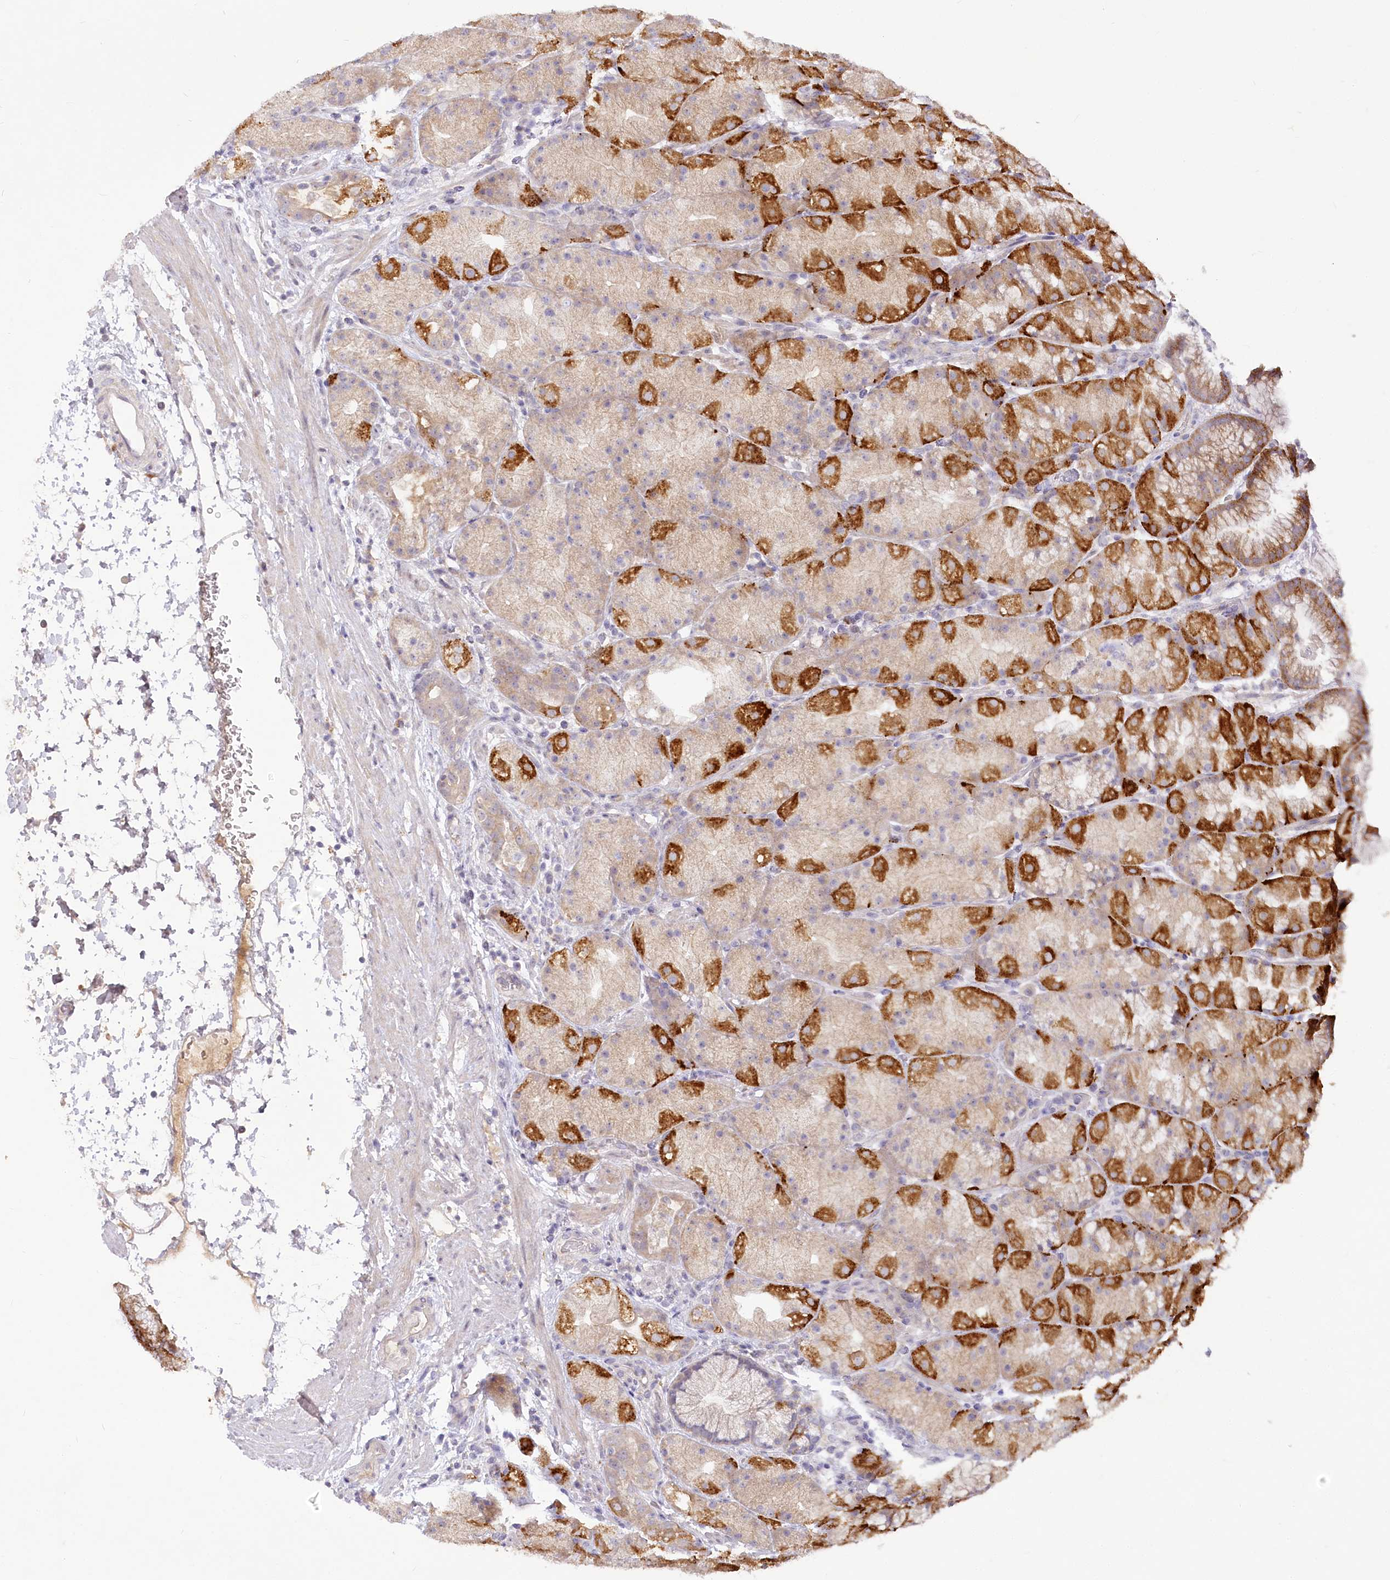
{"staining": {"intensity": "strong", "quantity": "<25%", "location": "cytoplasmic/membranous"}, "tissue": "stomach", "cell_type": "Glandular cells", "image_type": "normal", "snomed": [{"axis": "morphology", "description": "Normal tissue, NOS"}, {"axis": "topography", "description": "Stomach, upper"}, {"axis": "topography", "description": "Stomach"}], "caption": "The immunohistochemical stain shows strong cytoplasmic/membranous staining in glandular cells of unremarkable stomach.", "gene": "EFHC2", "patient": {"sex": "male", "age": 48}}